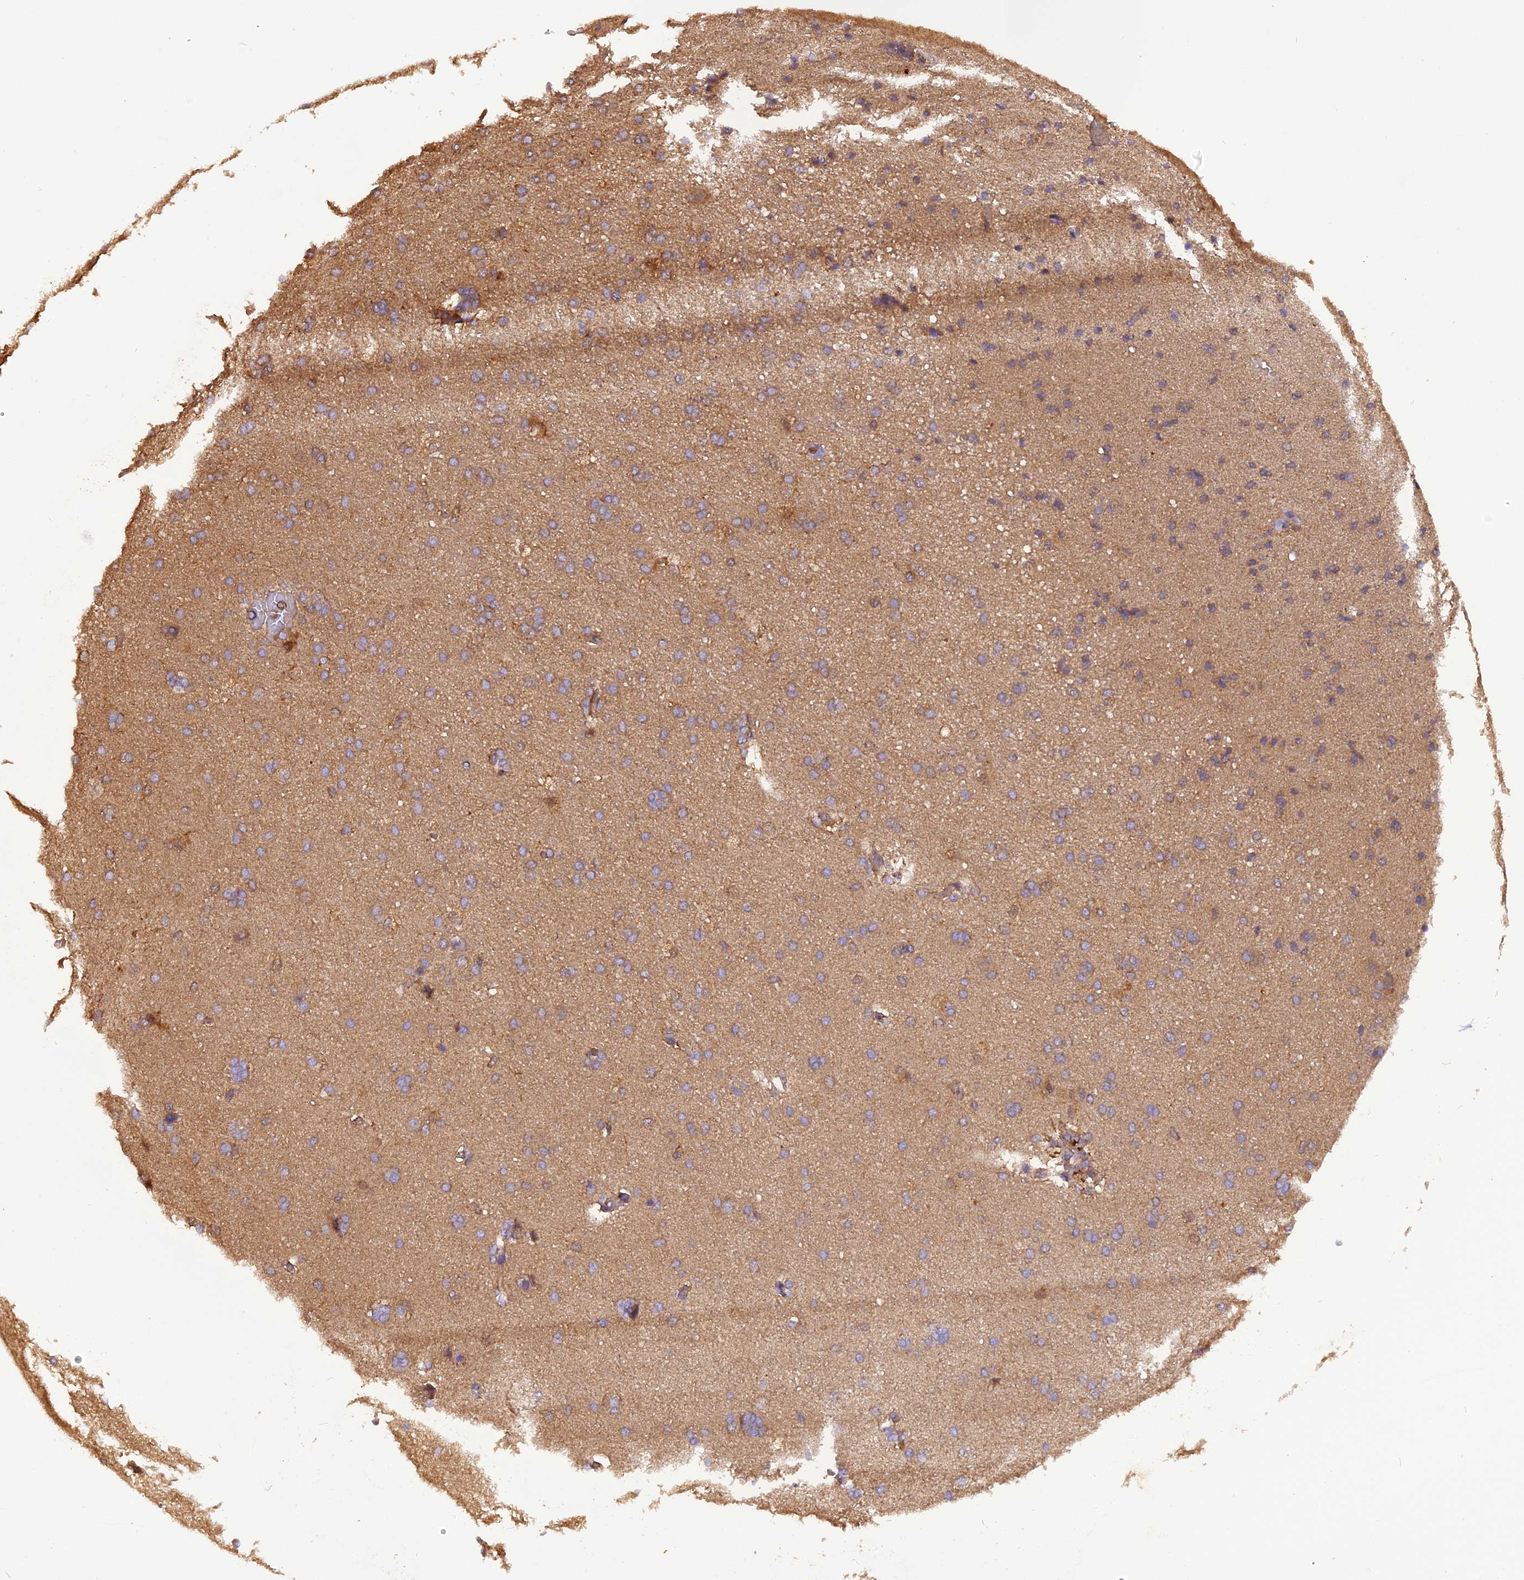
{"staining": {"intensity": "negative", "quantity": "none", "location": "none"}, "tissue": "cerebral cortex", "cell_type": "Endothelial cells", "image_type": "normal", "snomed": [{"axis": "morphology", "description": "Normal tissue, NOS"}, {"axis": "topography", "description": "Cerebral cortex"}], "caption": "Photomicrograph shows no significant protein positivity in endothelial cells of unremarkable cerebral cortex. (DAB (3,3'-diaminobenzidine) IHC with hematoxylin counter stain).", "gene": "STOML1", "patient": {"sex": "male", "age": 62}}